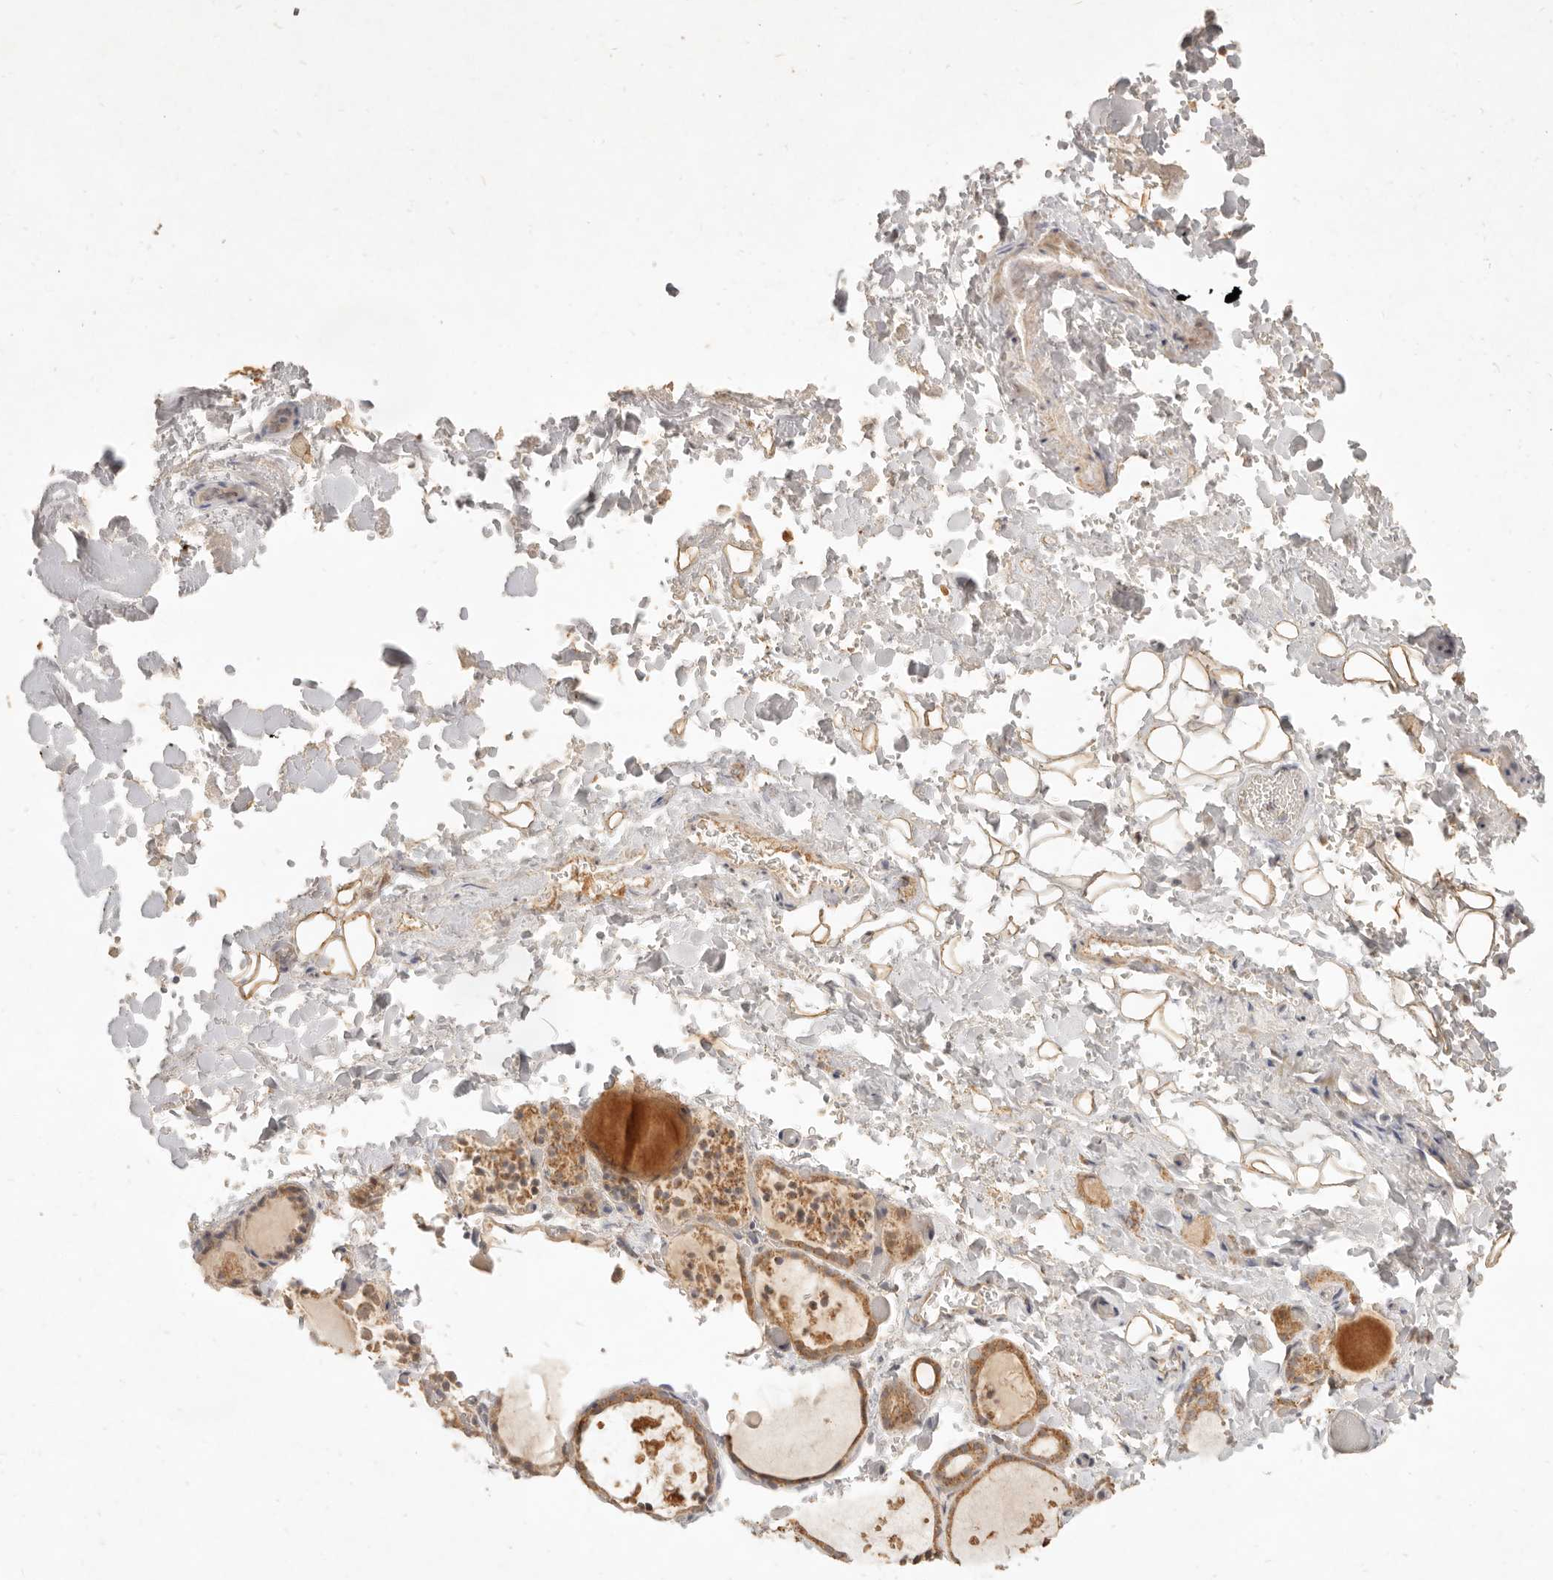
{"staining": {"intensity": "moderate", "quantity": ">75%", "location": "cytoplasmic/membranous"}, "tissue": "thyroid gland", "cell_type": "Glandular cells", "image_type": "normal", "snomed": [{"axis": "morphology", "description": "Normal tissue, NOS"}, {"axis": "topography", "description": "Thyroid gland"}], "caption": "Protein analysis of normal thyroid gland reveals moderate cytoplasmic/membranous positivity in approximately >75% of glandular cells. (brown staining indicates protein expression, while blue staining denotes nuclei).", "gene": "CPLANE2", "patient": {"sex": "female", "age": 44}}